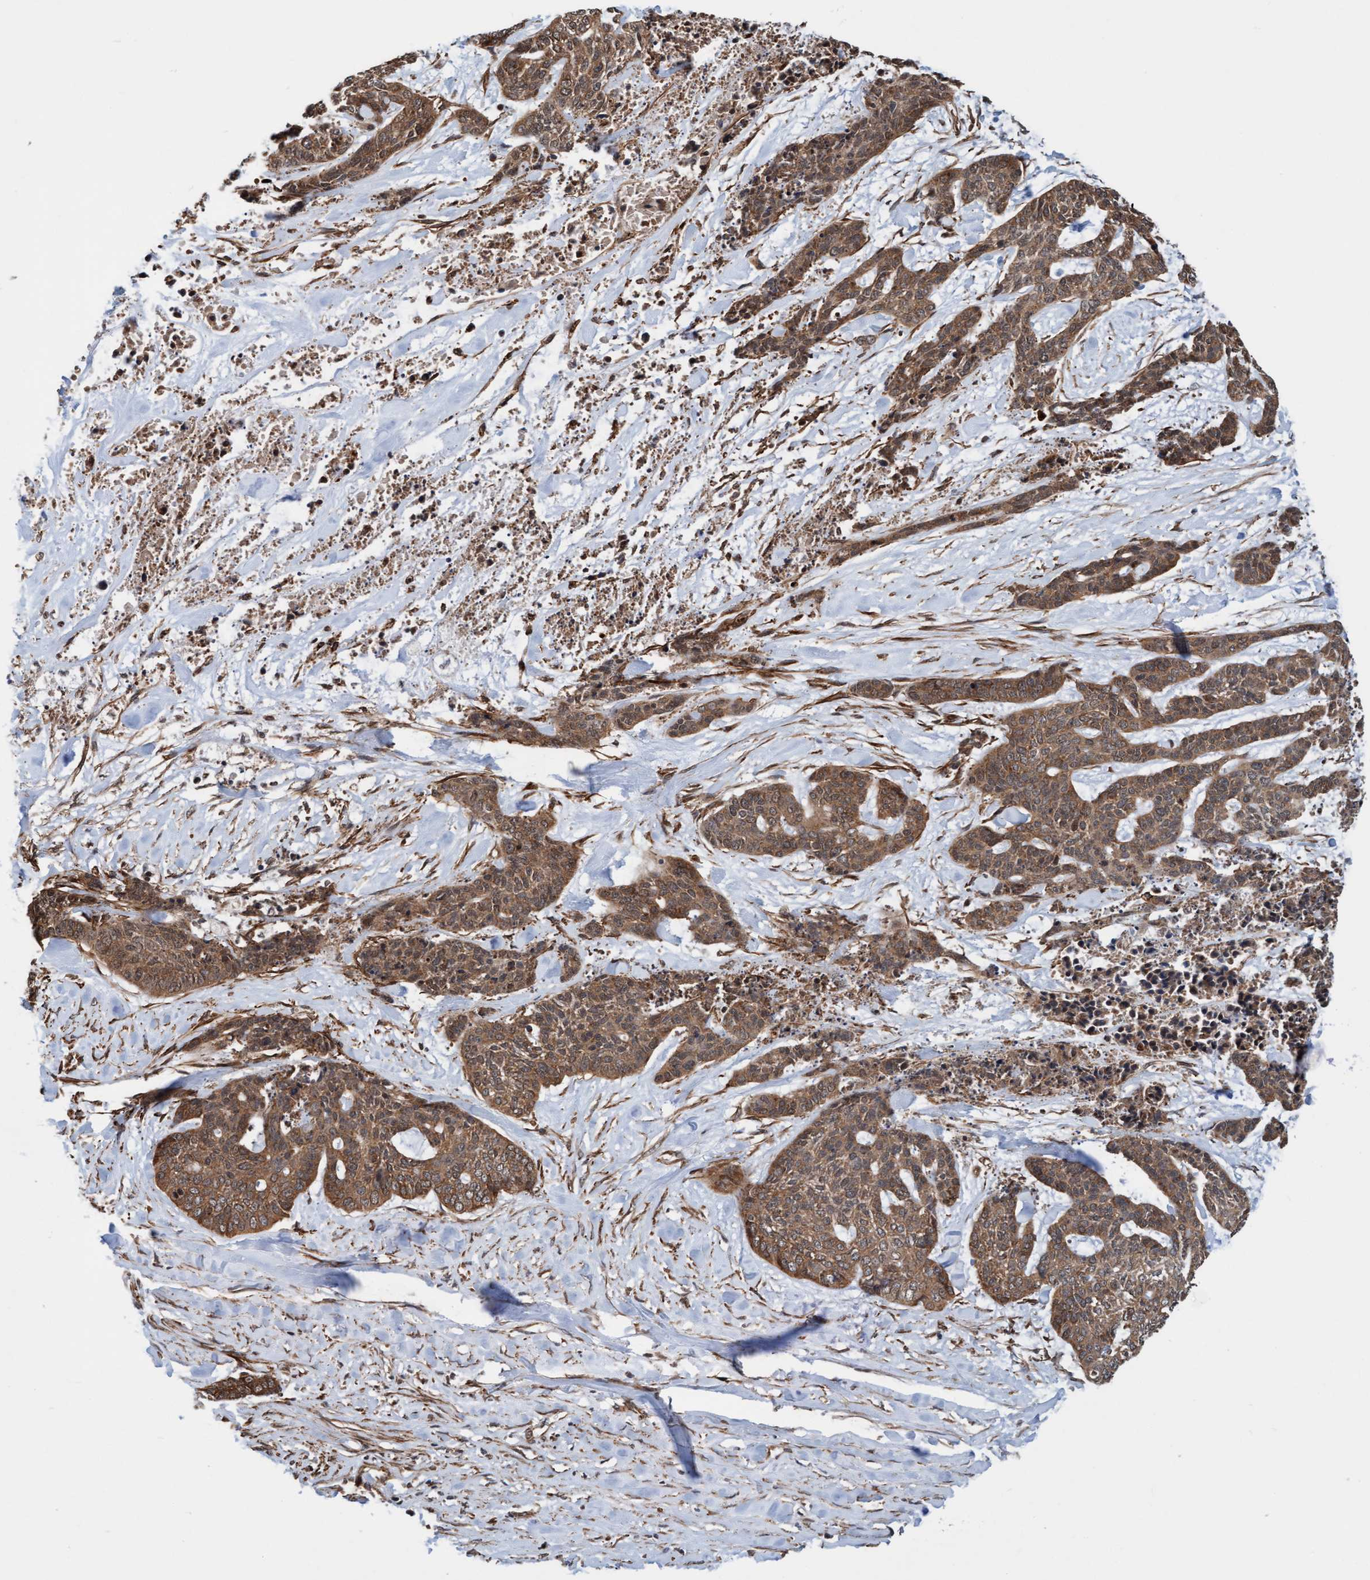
{"staining": {"intensity": "moderate", "quantity": ">75%", "location": "cytoplasmic/membranous"}, "tissue": "skin cancer", "cell_type": "Tumor cells", "image_type": "cancer", "snomed": [{"axis": "morphology", "description": "Basal cell carcinoma"}, {"axis": "topography", "description": "Skin"}], "caption": "The micrograph shows staining of basal cell carcinoma (skin), revealing moderate cytoplasmic/membranous protein expression (brown color) within tumor cells.", "gene": "STXBP4", "patient": {"sex": "female", "age": 64}}